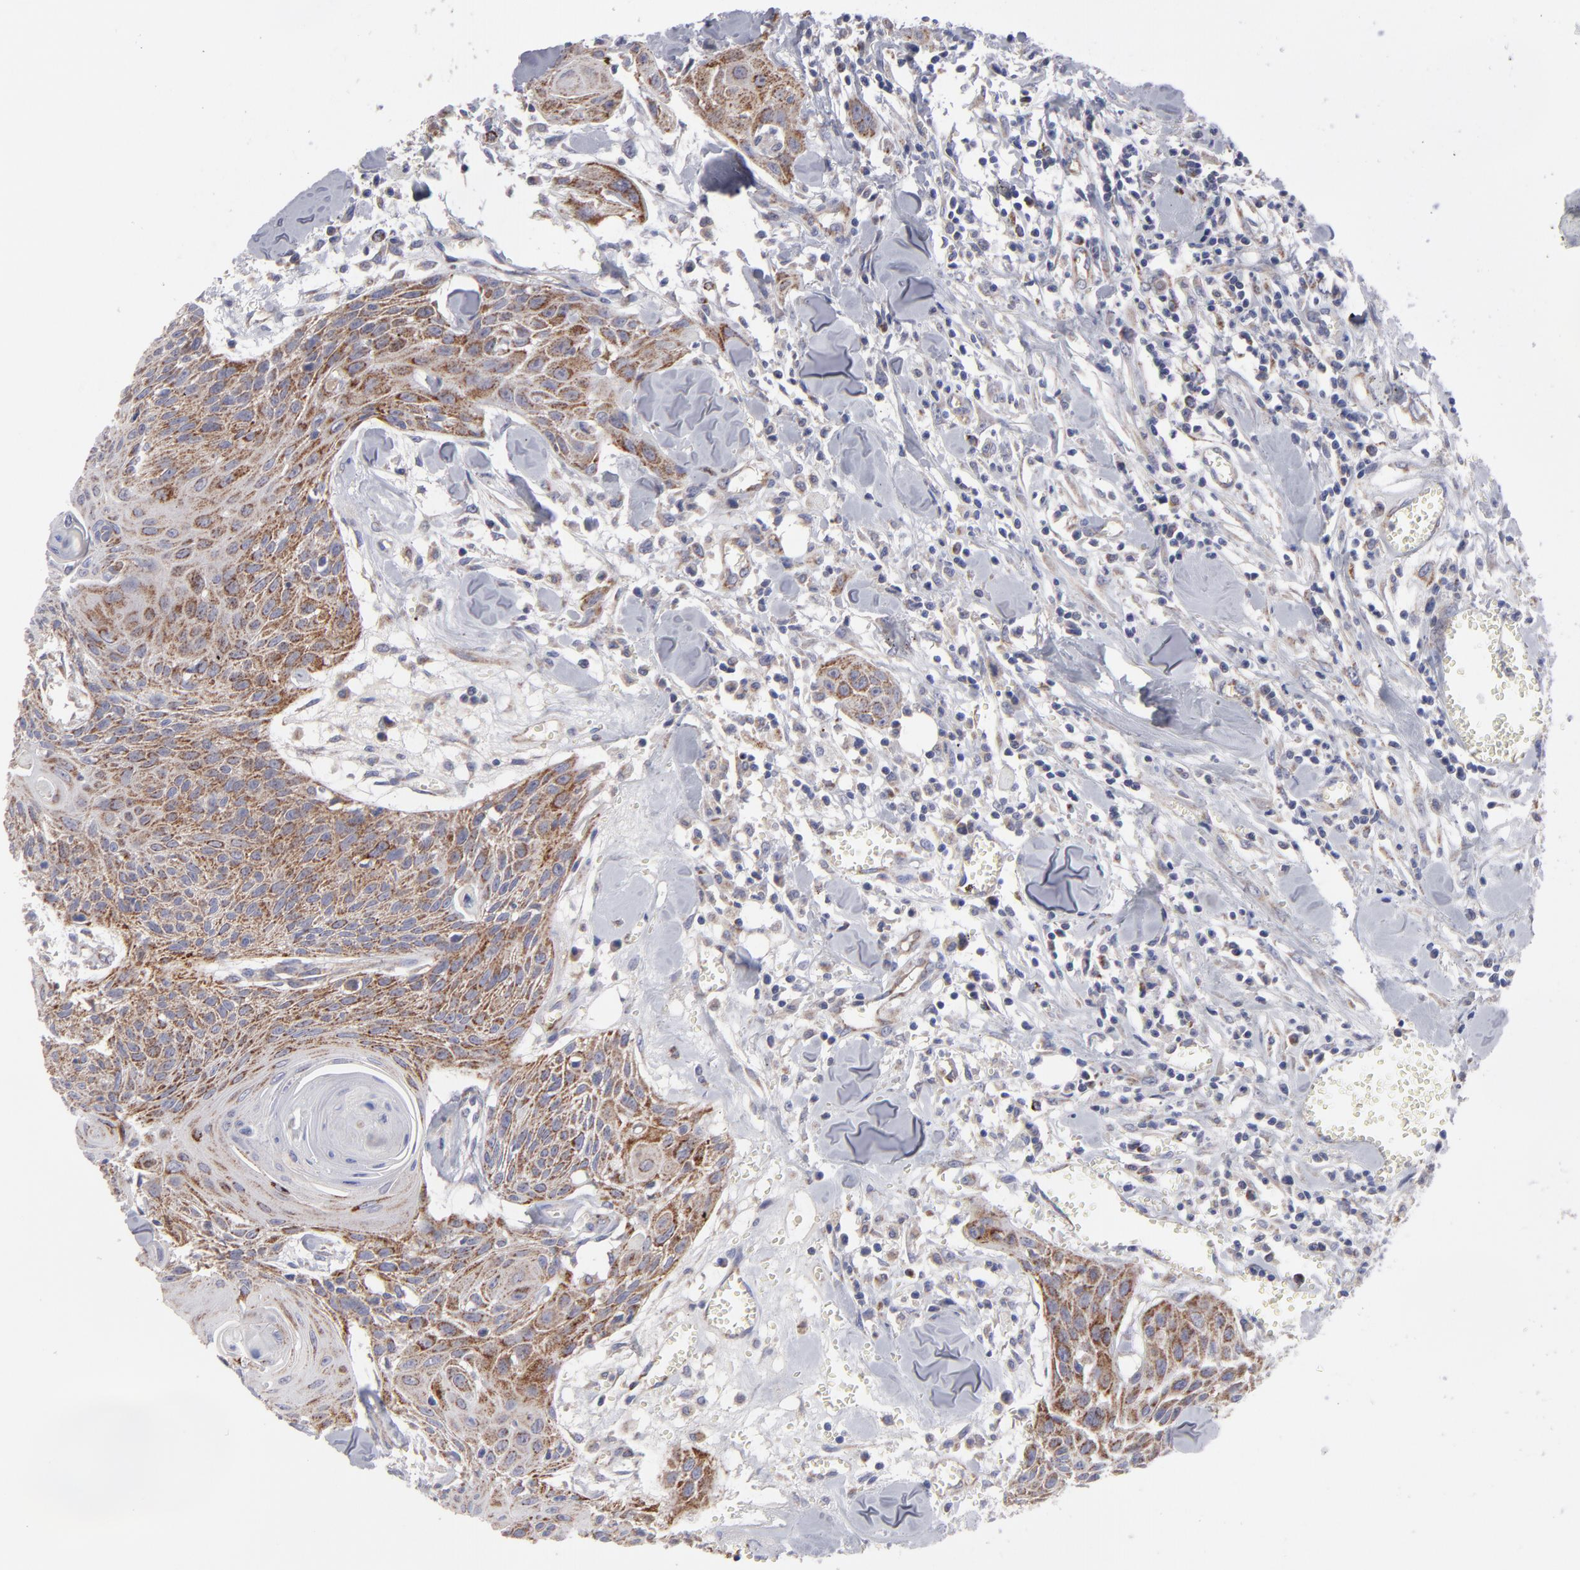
{"staining": {"intensity": "moderate", "quantity": "25%-75%", "location": "cytoplasmic/membranous"}, "tissue": "head and neck cancer", "cell_type": "Tumor cells", "image_type": "cancer", "snomed": [{"axis": "morphology", "description": "Squamous cell carcinoma, NOS"}, {"axis": "morphology", "description": "Squamous cell carcinoma, metastatic, NOS"}, {"axis": "topography", "description": "Lymph node"}, {"axis": "topography", "description": "Salivary gland"}, {"axis": "topography", "description": "Head-Neck"}], "caption": "DAB immunohistochemical staining of head and neck cancer (squamous cell carcinoma) reveals moderate cytoplasmic/membranous protein positivity in approximately 25%-75% of tumor cells.", "gene": "HCCS", "patient": {"sex": "female", "age": 74}}